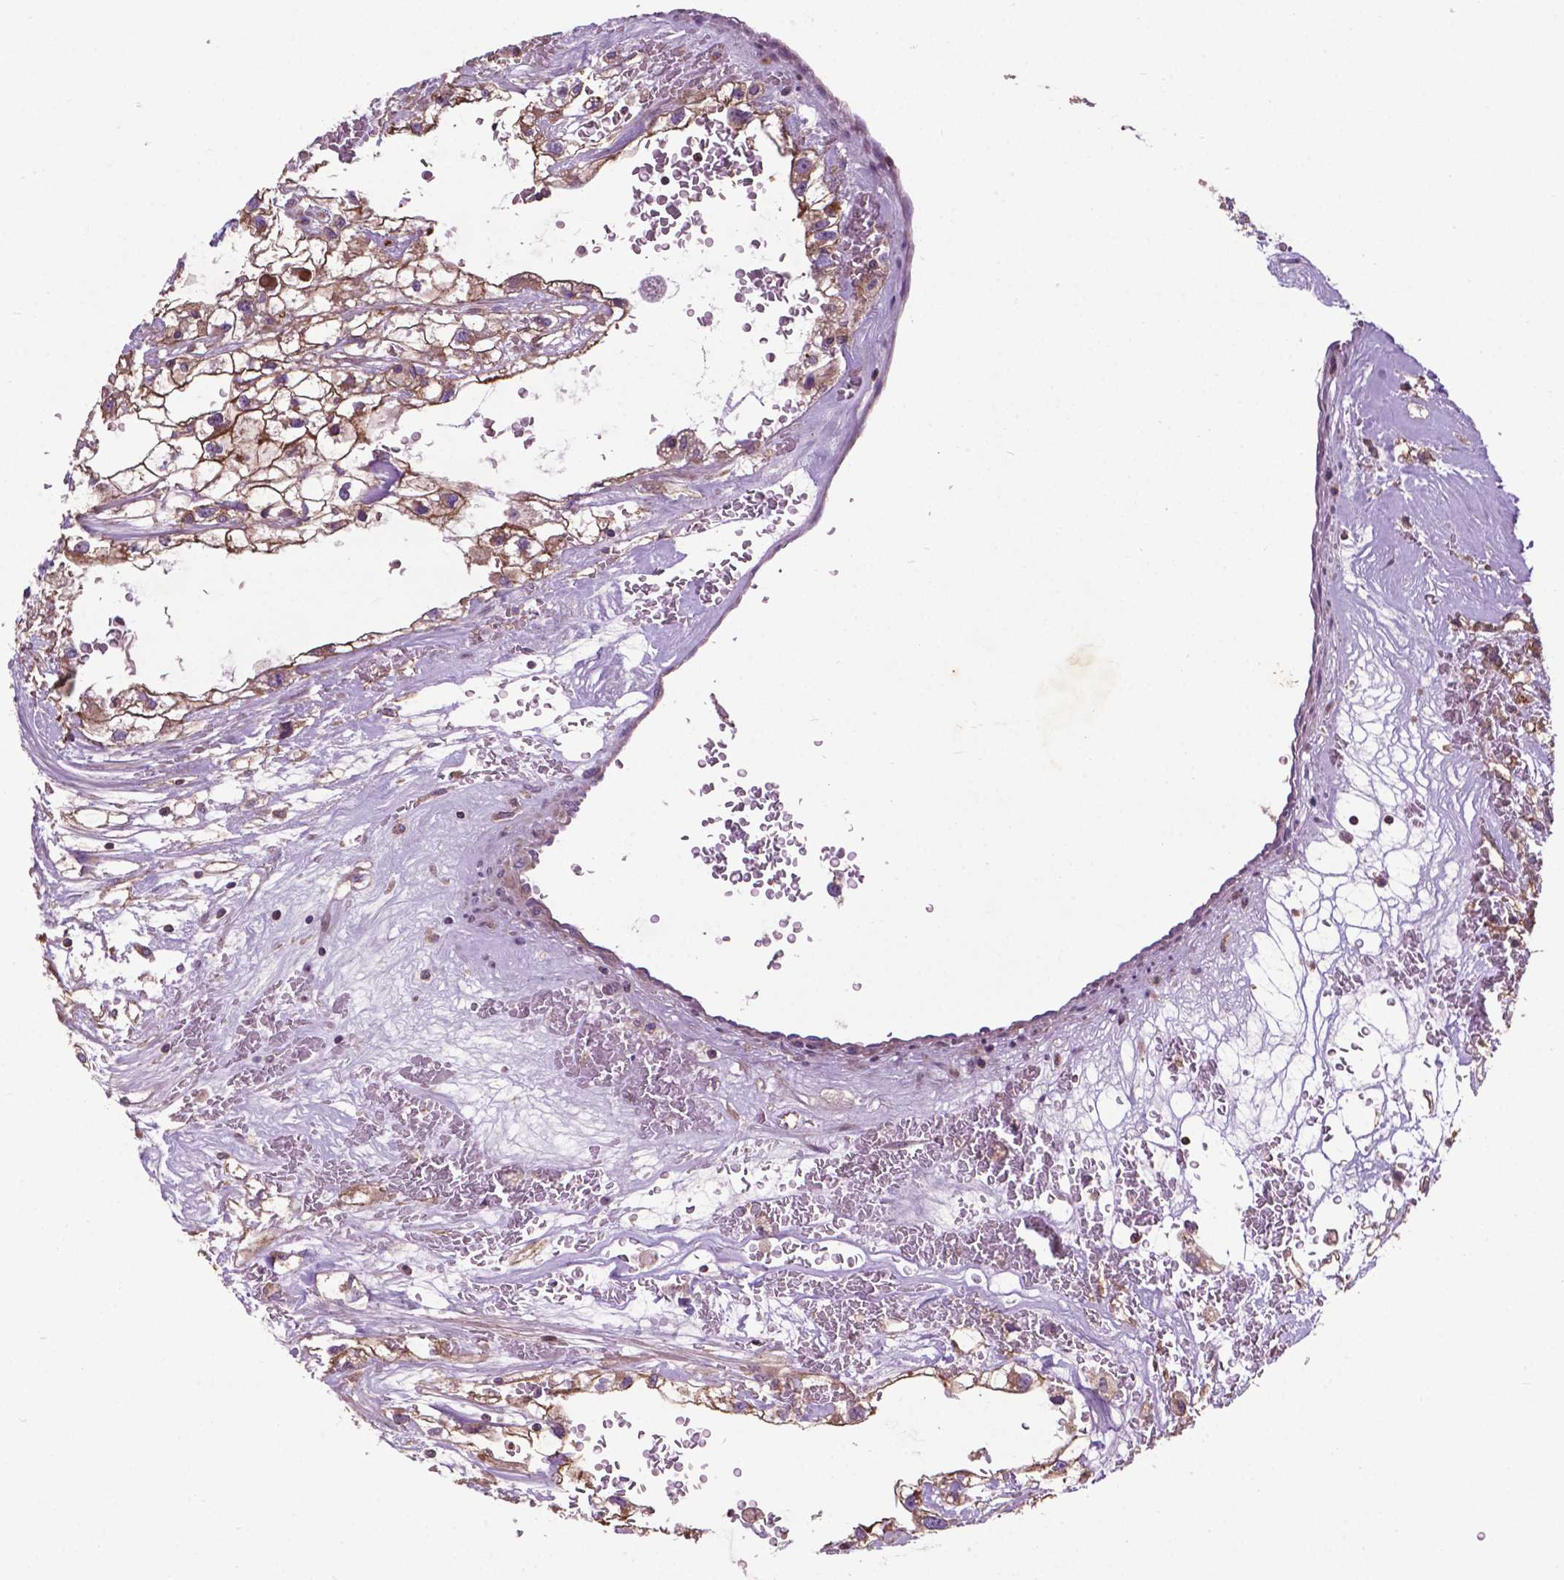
{"staining": {"intensity": "moderate", "quantity": ">75%", "location": "cytoplasmic/membranous,nuclear"}, "tissue": "renal cancer", "cell_type": "Tumor cells", "image_type": "cancer", "snomed": [{"axis": "morphology", "description": "Adenocarcinoma, NOS"}, {"axis": "topography", "description": "Kidney"}], "caption": "DAB immunohistochemical staining of renal adenocarcinoma reveals moderate cytoplasmic/membranous and nuclear protein expression in about >75% of tumor cells.", "gene": "SPNS2", "patient": {"sex": "male", "age": 59}}